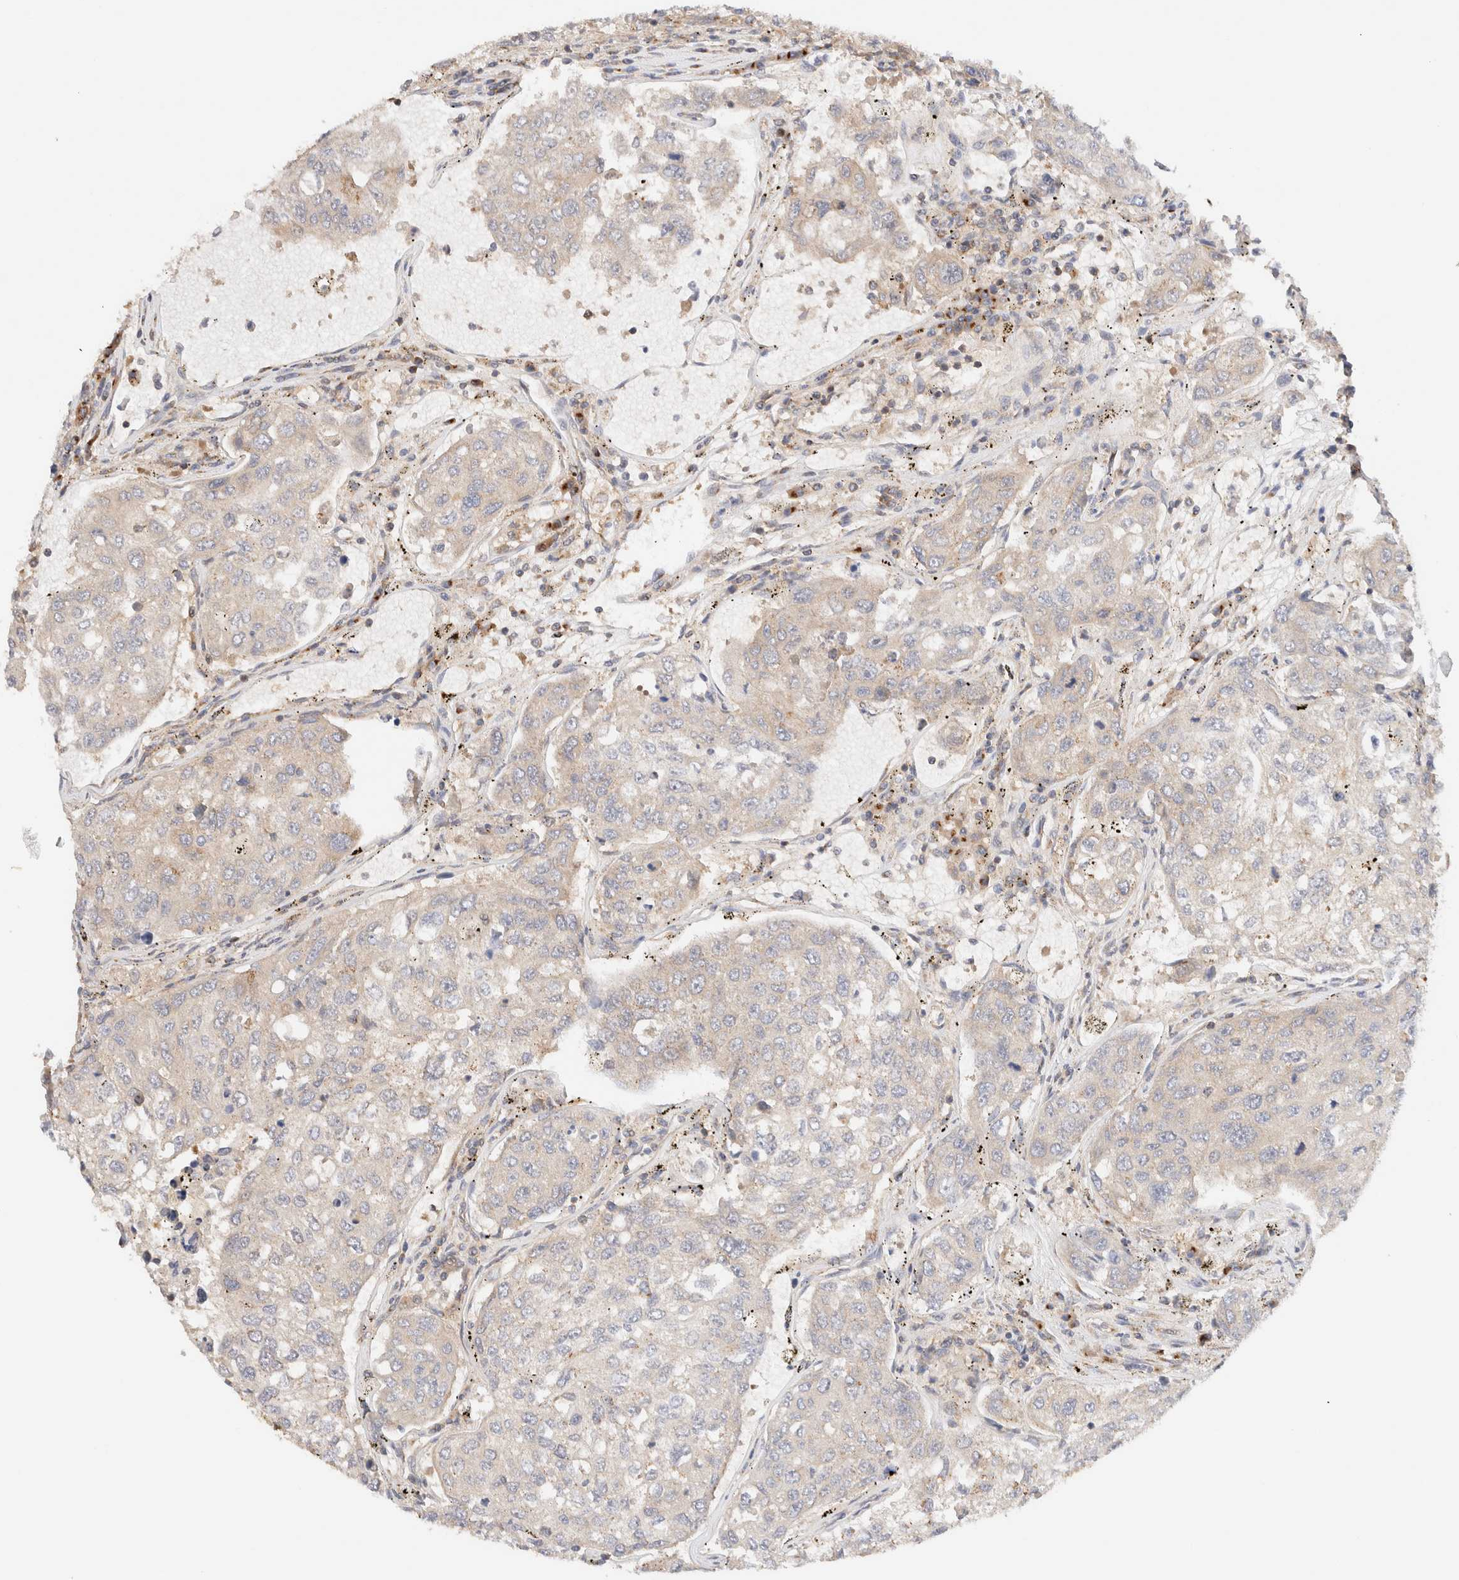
{"staining": {"intensity": "weak", "quantity": "<25%", "location": "cytoplasmic/membranous"}, "tissue": "urothelial cancer", "cell_type": "Tumor cells", "image_type": "cancer", "snomed": [{"axis": "morphology", "description": "Urothelial carcinoma, High grade"}, {"axis": "topography", "description": "Lymph node"}, {"axis": "topography", "description": "Urinary bladder"}], "caption": "There is no significant expression in tumor cells of high-grade urothelial carcinoma.", "gene": "RABEP1", "patient": {"sex": "male", "age": 51}}